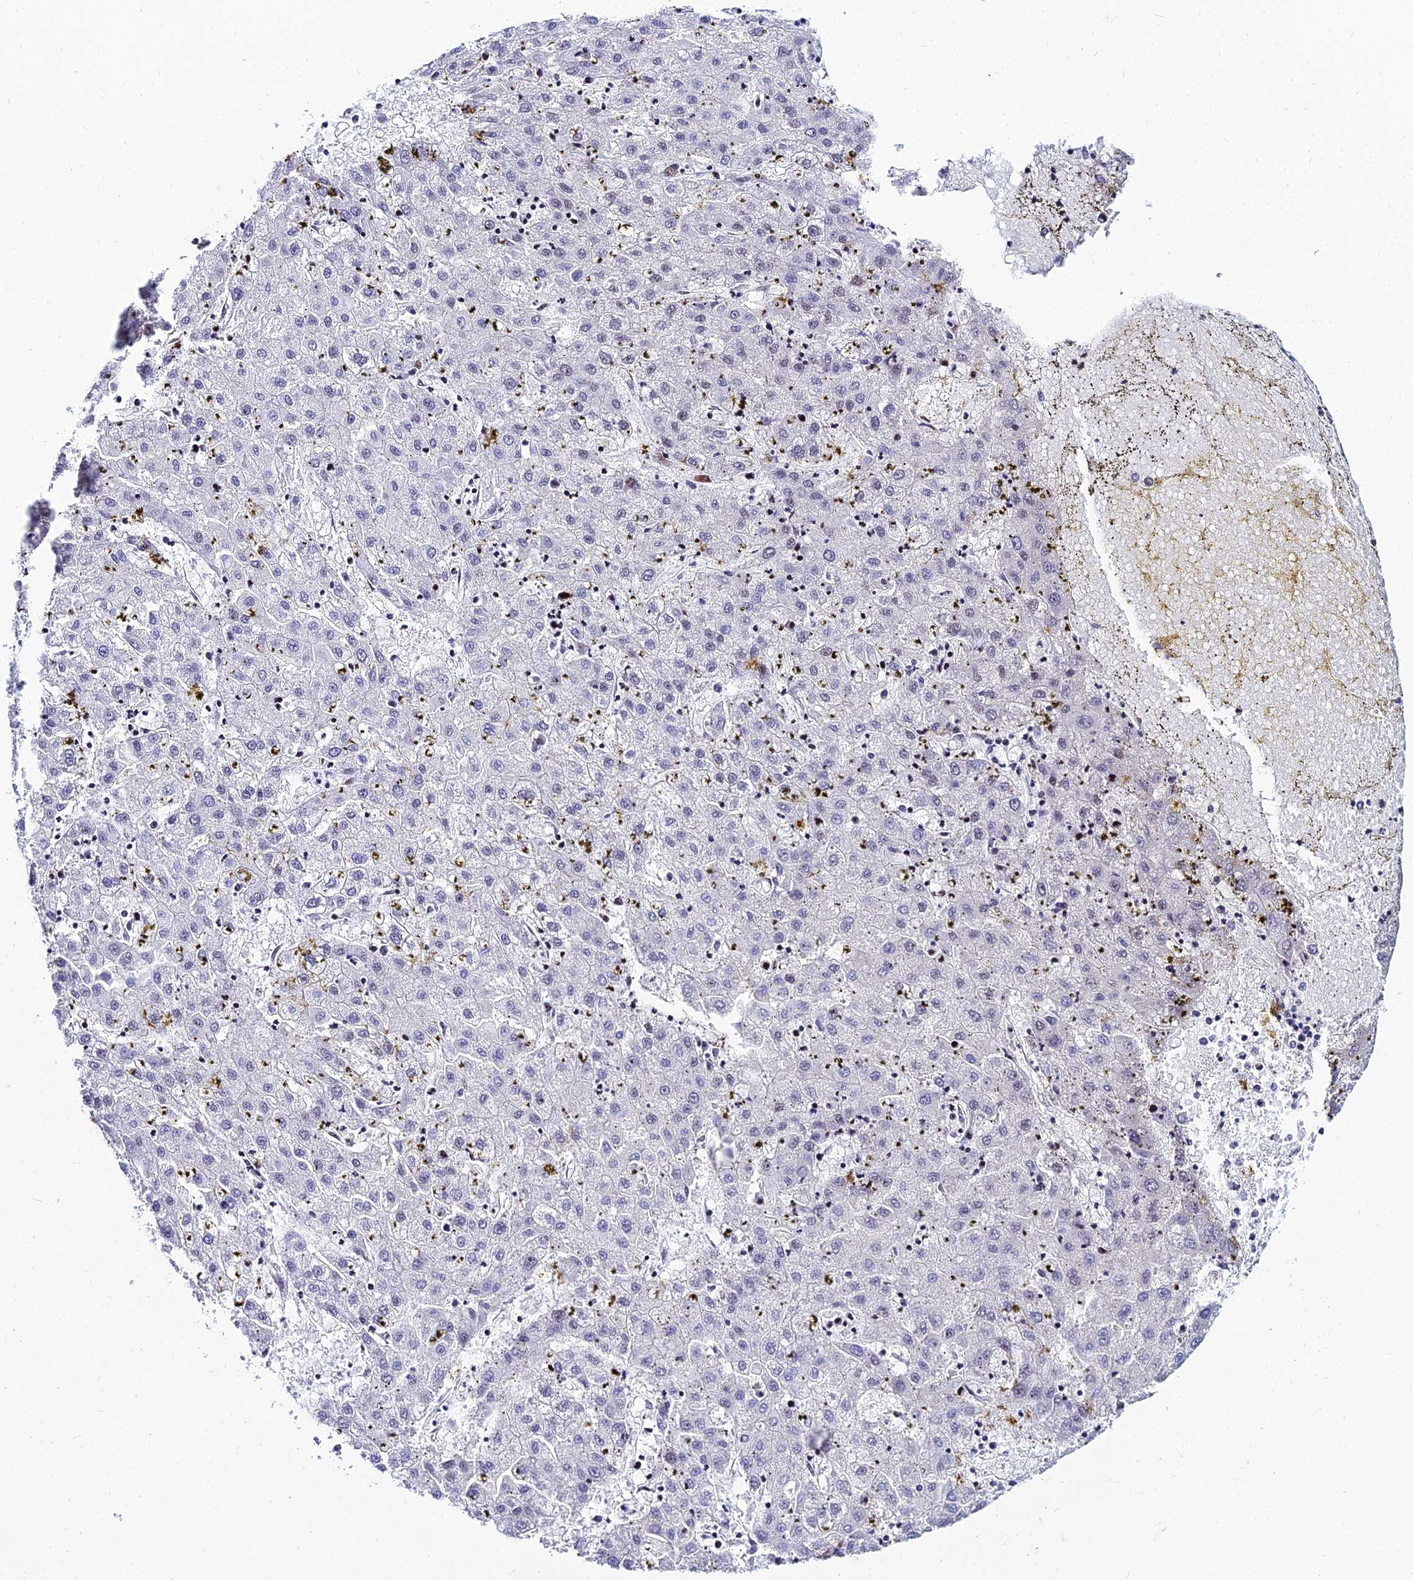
{"staining": {"intensity": "negative", "quantity": "none", "location": "none"}, "tissue": "liver cancer", "cell_type": "Tumor cells", "image_type": "cancer", "snomed": [{"axis": "morphology", "description": "Carcinoma, Hepatocellular, NOS"}, {"axis": "topography", "description": "Liver"}], "caption": "Tumor cells are negative for protein expression in human liver hepatocellular carcinoma. (DAB IHC with hematoxylin counter stain).", "gene": "HNRNPH1", "patient": {"sex": "male", "age": 72}}